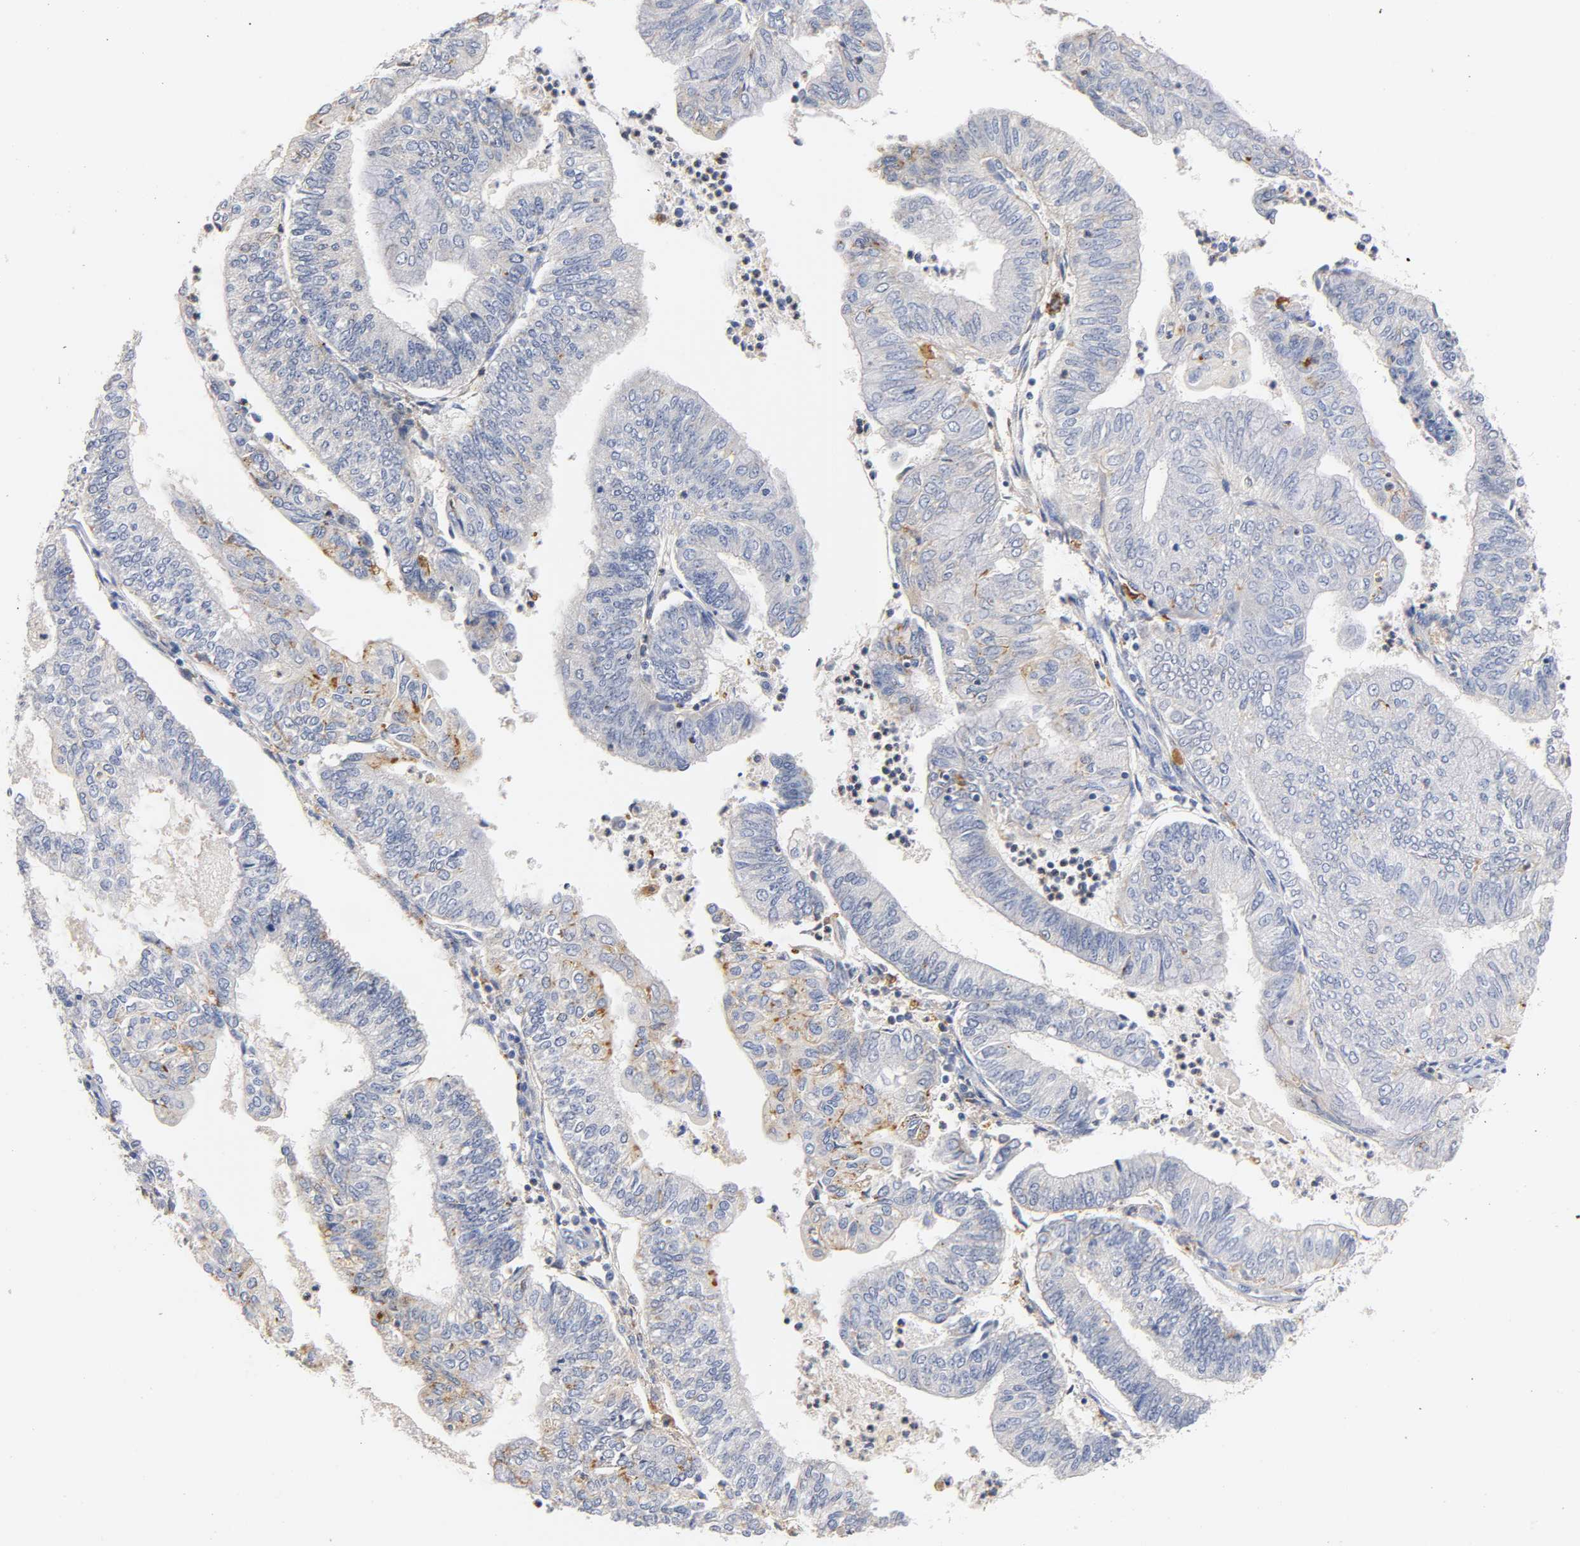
{"staining": {"intensity": "weak", "quantity": "<25%", "location": "cytoplasmic/membranous"}, "tissue": "endometrial cancer", "cell_type": "Tumor cells", "image_type": "cancer", "snomed": [{"axis": "morphology", "description": "Adenocarcinoma, NOS"}, {"axis": "topography", "description": "Endometrium"}], "caption": "Immunohistochemical staining of endometrial cancer demonstrates no significant positivity in tumor cells. (Immunohistochemistry (ihc), brightfield microscopy, high magnification).", "gene": "SEMA5A", "patient": {"sex": "female", "age": 59}}